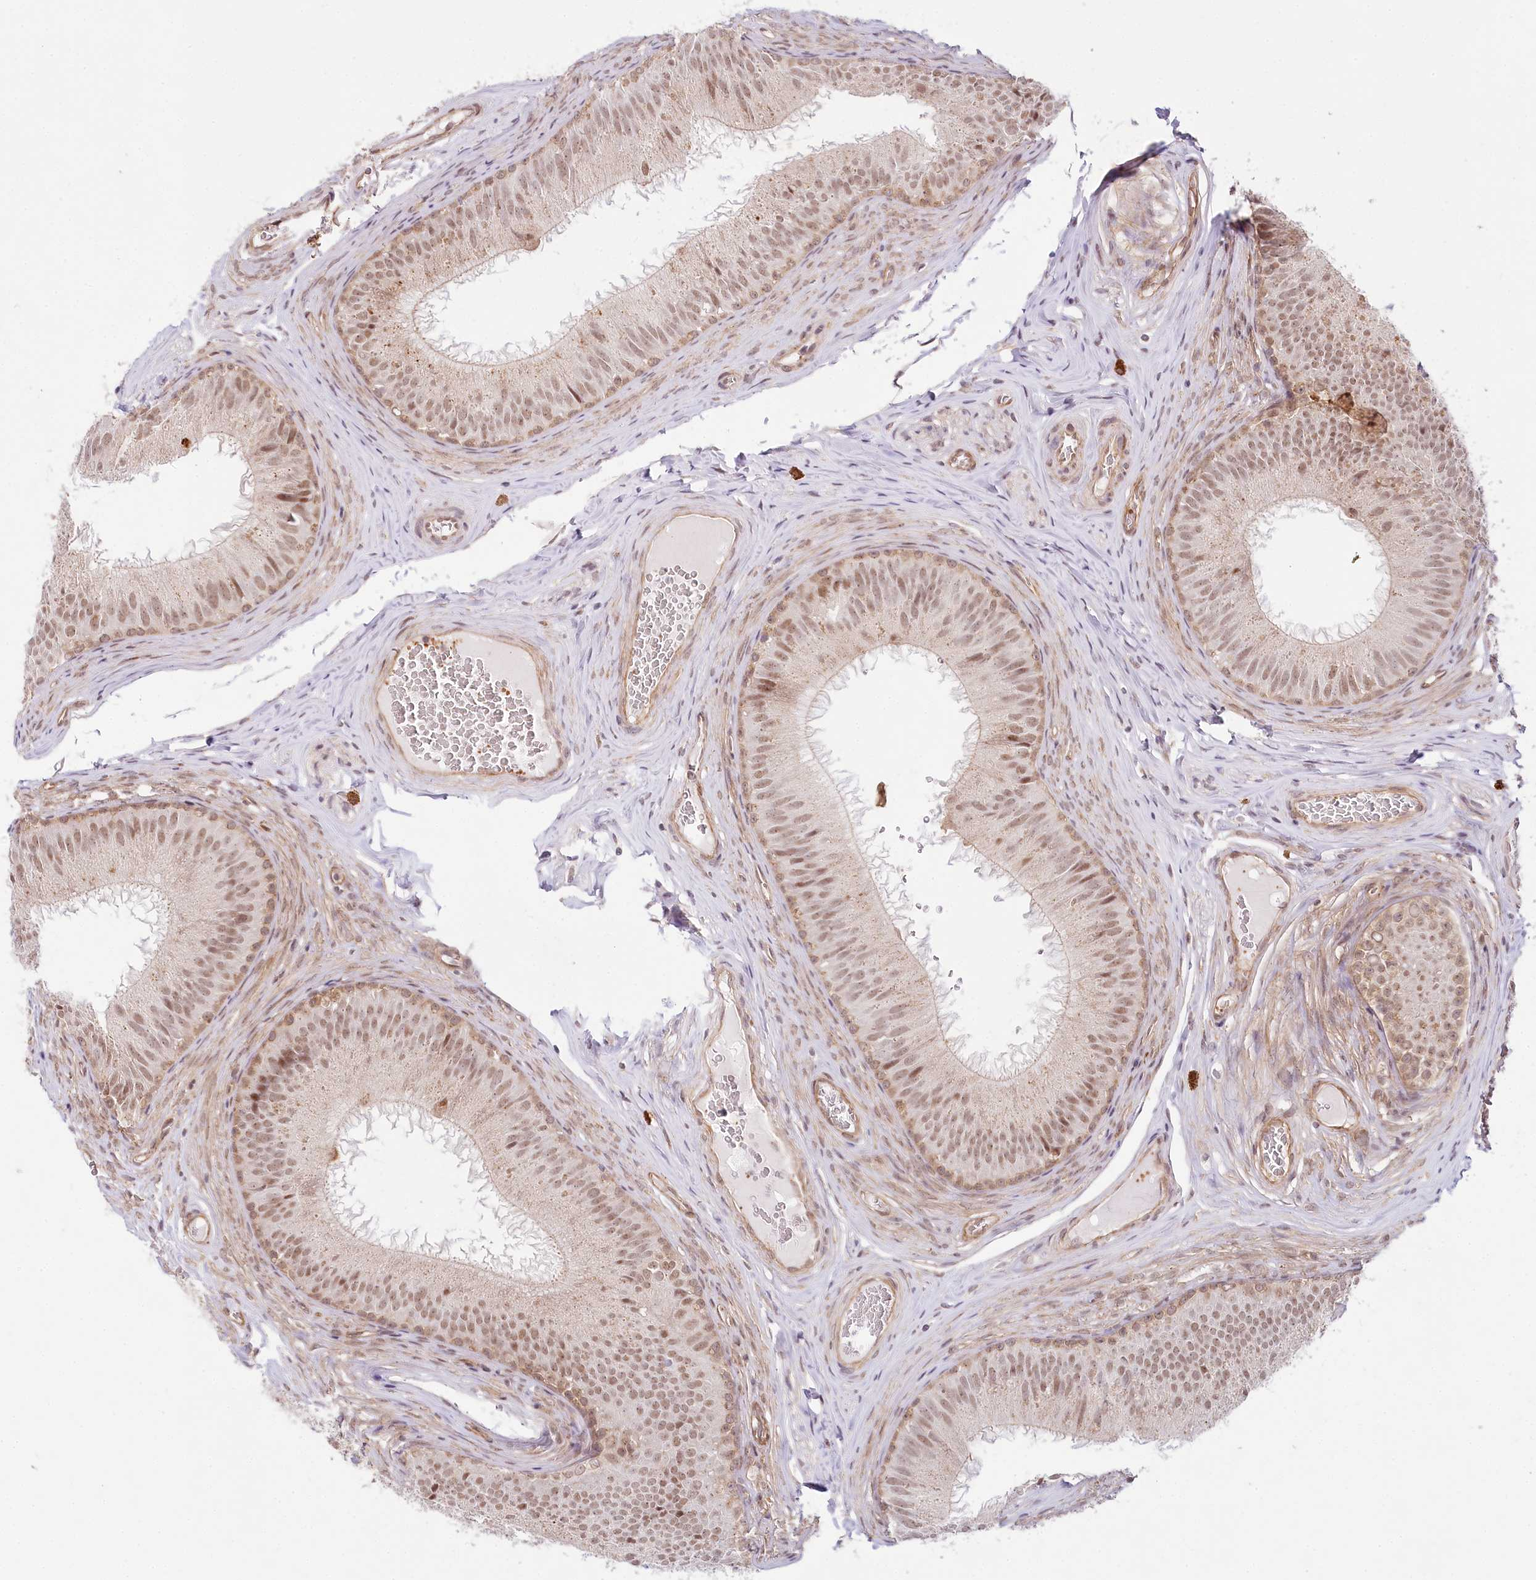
{"staining": {"intensity": "moderate", "quantity": ">75%", "location": "nuclear"}, "tissue": "epididymis", "cell_type": "Glandular cells", "image_type": "normal", "snomed": [{"axis": "morphology", "description": "Normal tissue, NOS"}, {"axis": "topography", "description": "Epididymis"}], "caption": "Immunohistochemical staining of unremarkable human epididymis demonstrates medium levels of moderate nuclear positivity in about >75% of glandular cells.", "gene": "TUBGCP2", "patient": {"sex": "male", "age": 34}}